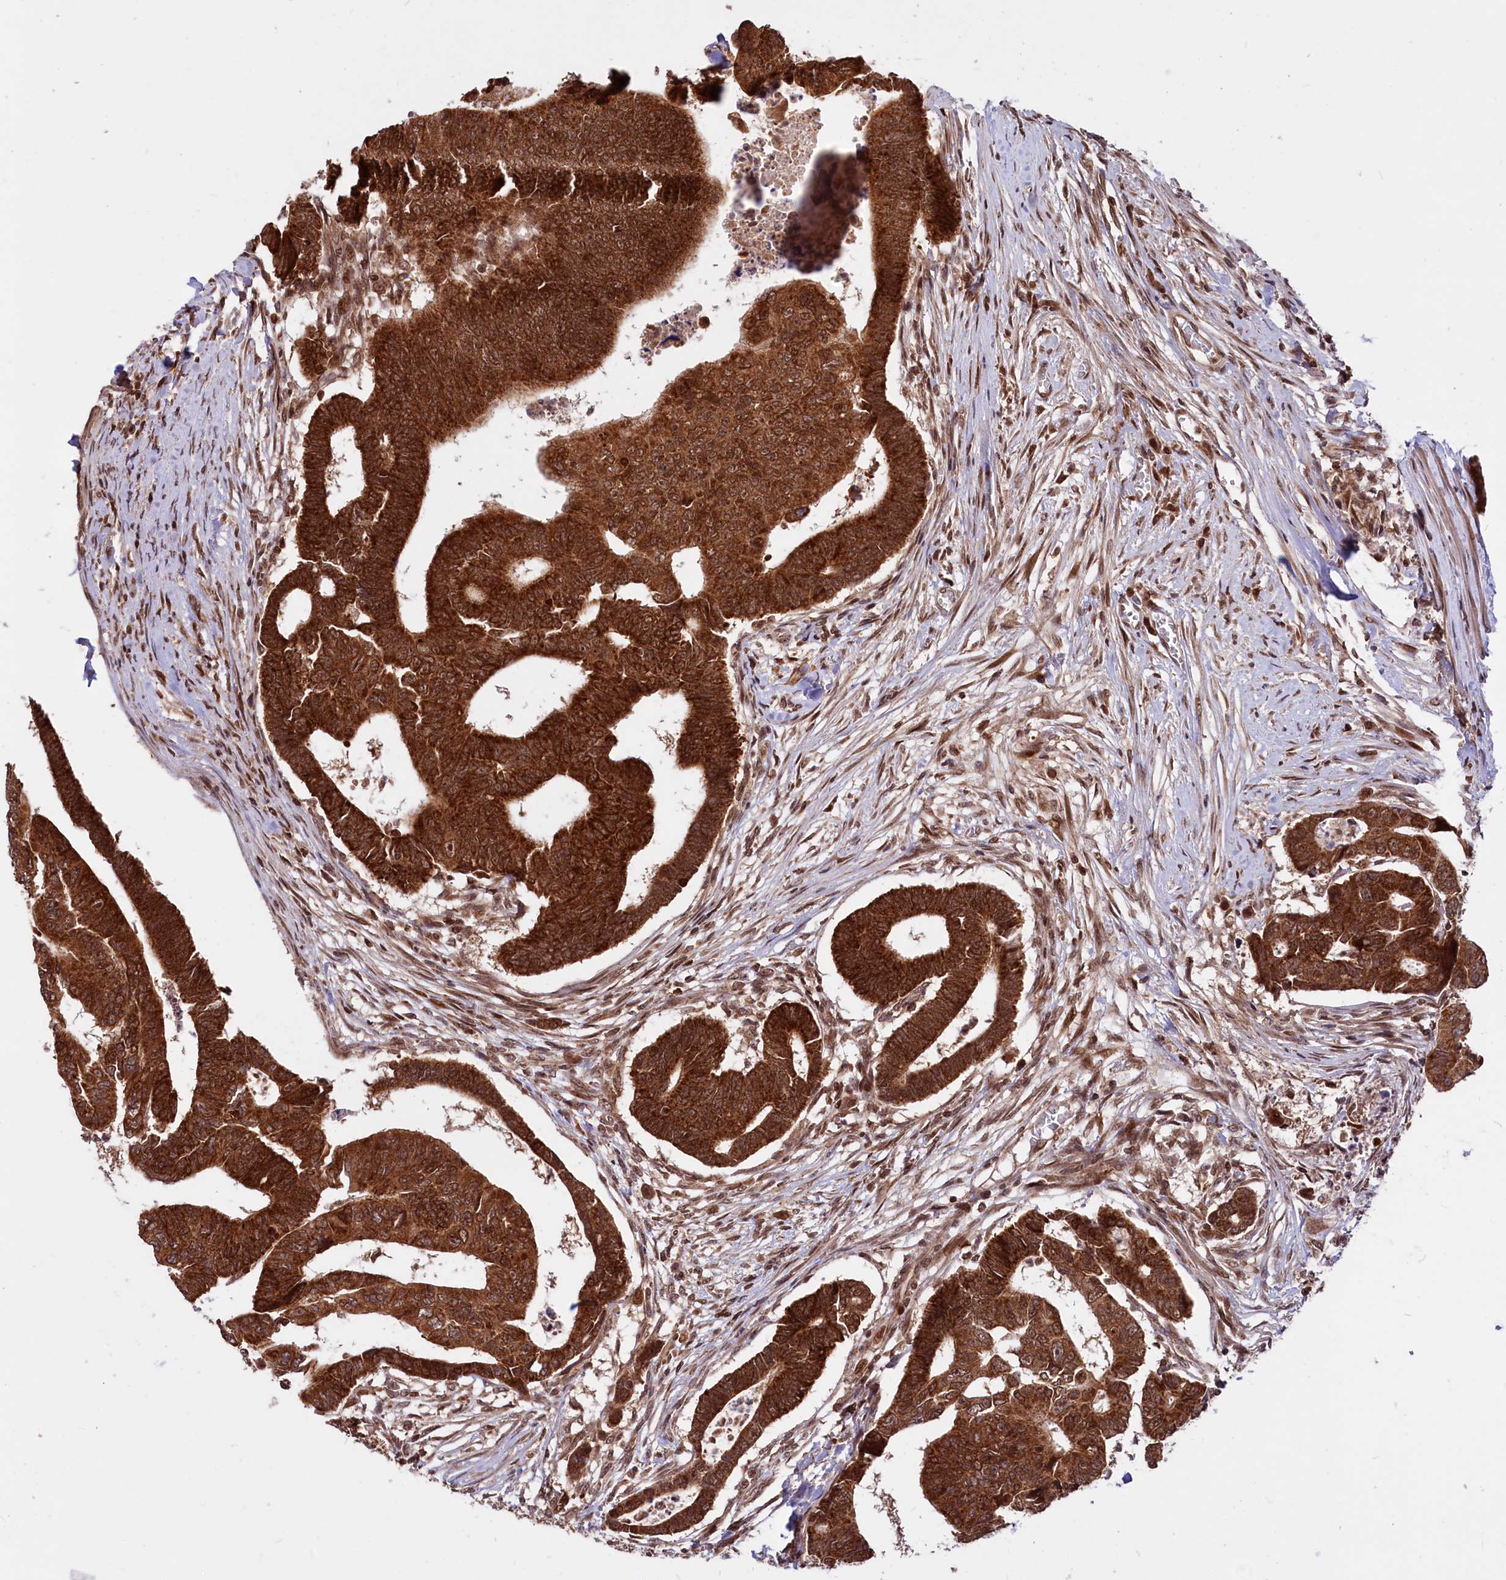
{"staining": {"intensity": "strong", "quantity": ">75%", "location": "cytoplasmic/membranous,nuclear"}, "tissue": "colorectal cancer", "cell_type": "Tumor cells", "image_type": "cancer", "snomed": [{"axis": "morphology", "description": "Adenocarcinoma, NOS"}, {"axis": "topography", "description": "Rectum"}], "caption": "Tumor cells display high levels of strong cytoplasmic/membranous and nuclear staining in about >75% of cells in human colorectal cancer. Nuclei are stained in blue.", "gene": "PHC3", "patient": {"sex": "female", "age": 65}}